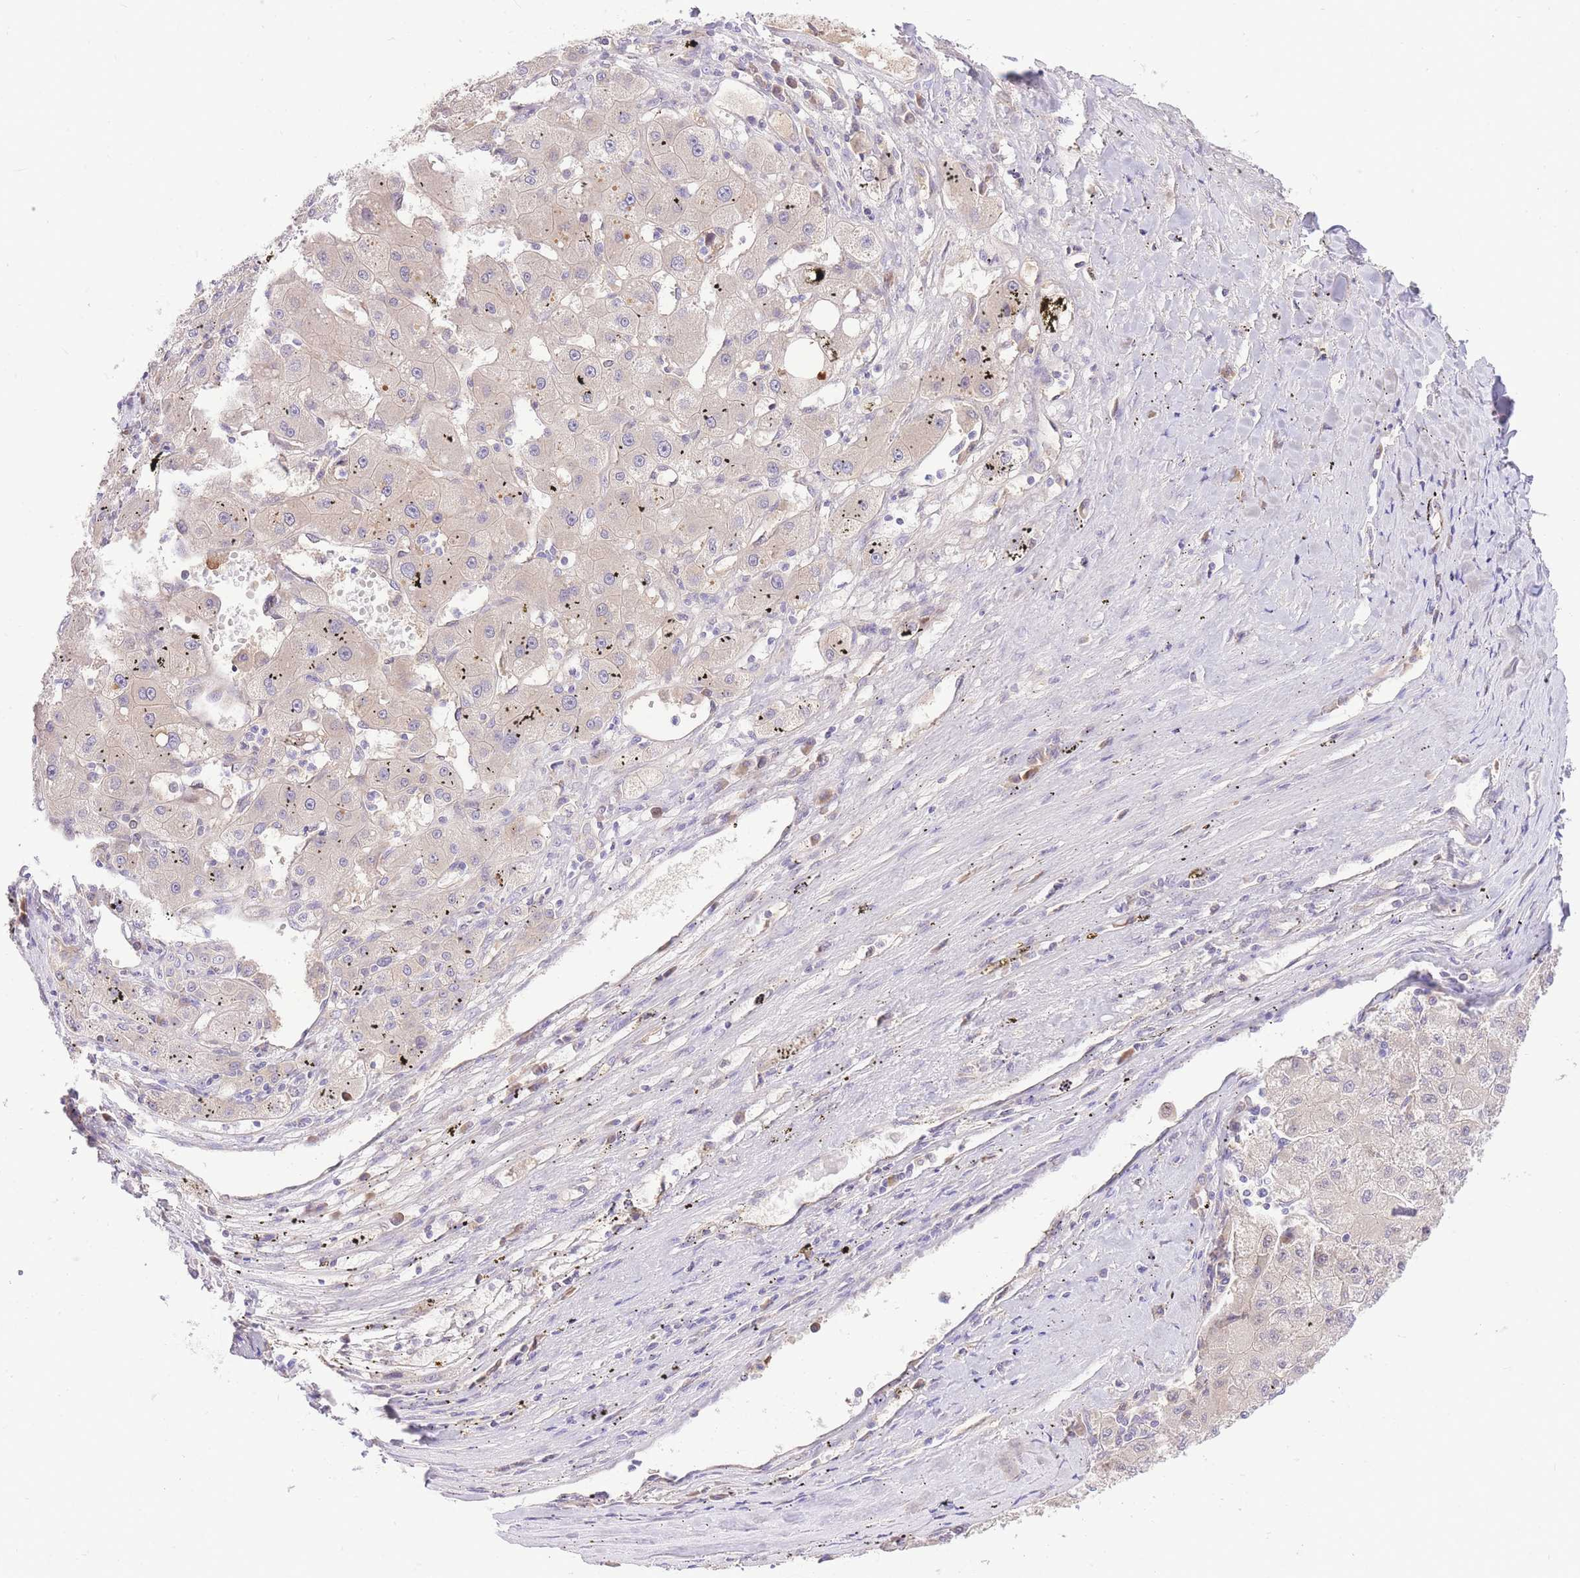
{"staining": {"intensity": "negative", "quantity": "none", "location": "none"}, "tissue": "liver cancer", "cell_type": "Tumor cells", "image_type": "cancer", "snomed": [{"axis": "morphology", "description": "Carcinoma, Hepatocellular, NOS"}, {"axis": "topography", "description": "Liver"}], "caption": "The histopathology image demonstrates no significant positivity in tumor cells of liver cancer.", "gene": "LIPH", "patient": {"sex": "male", "age": 72}}